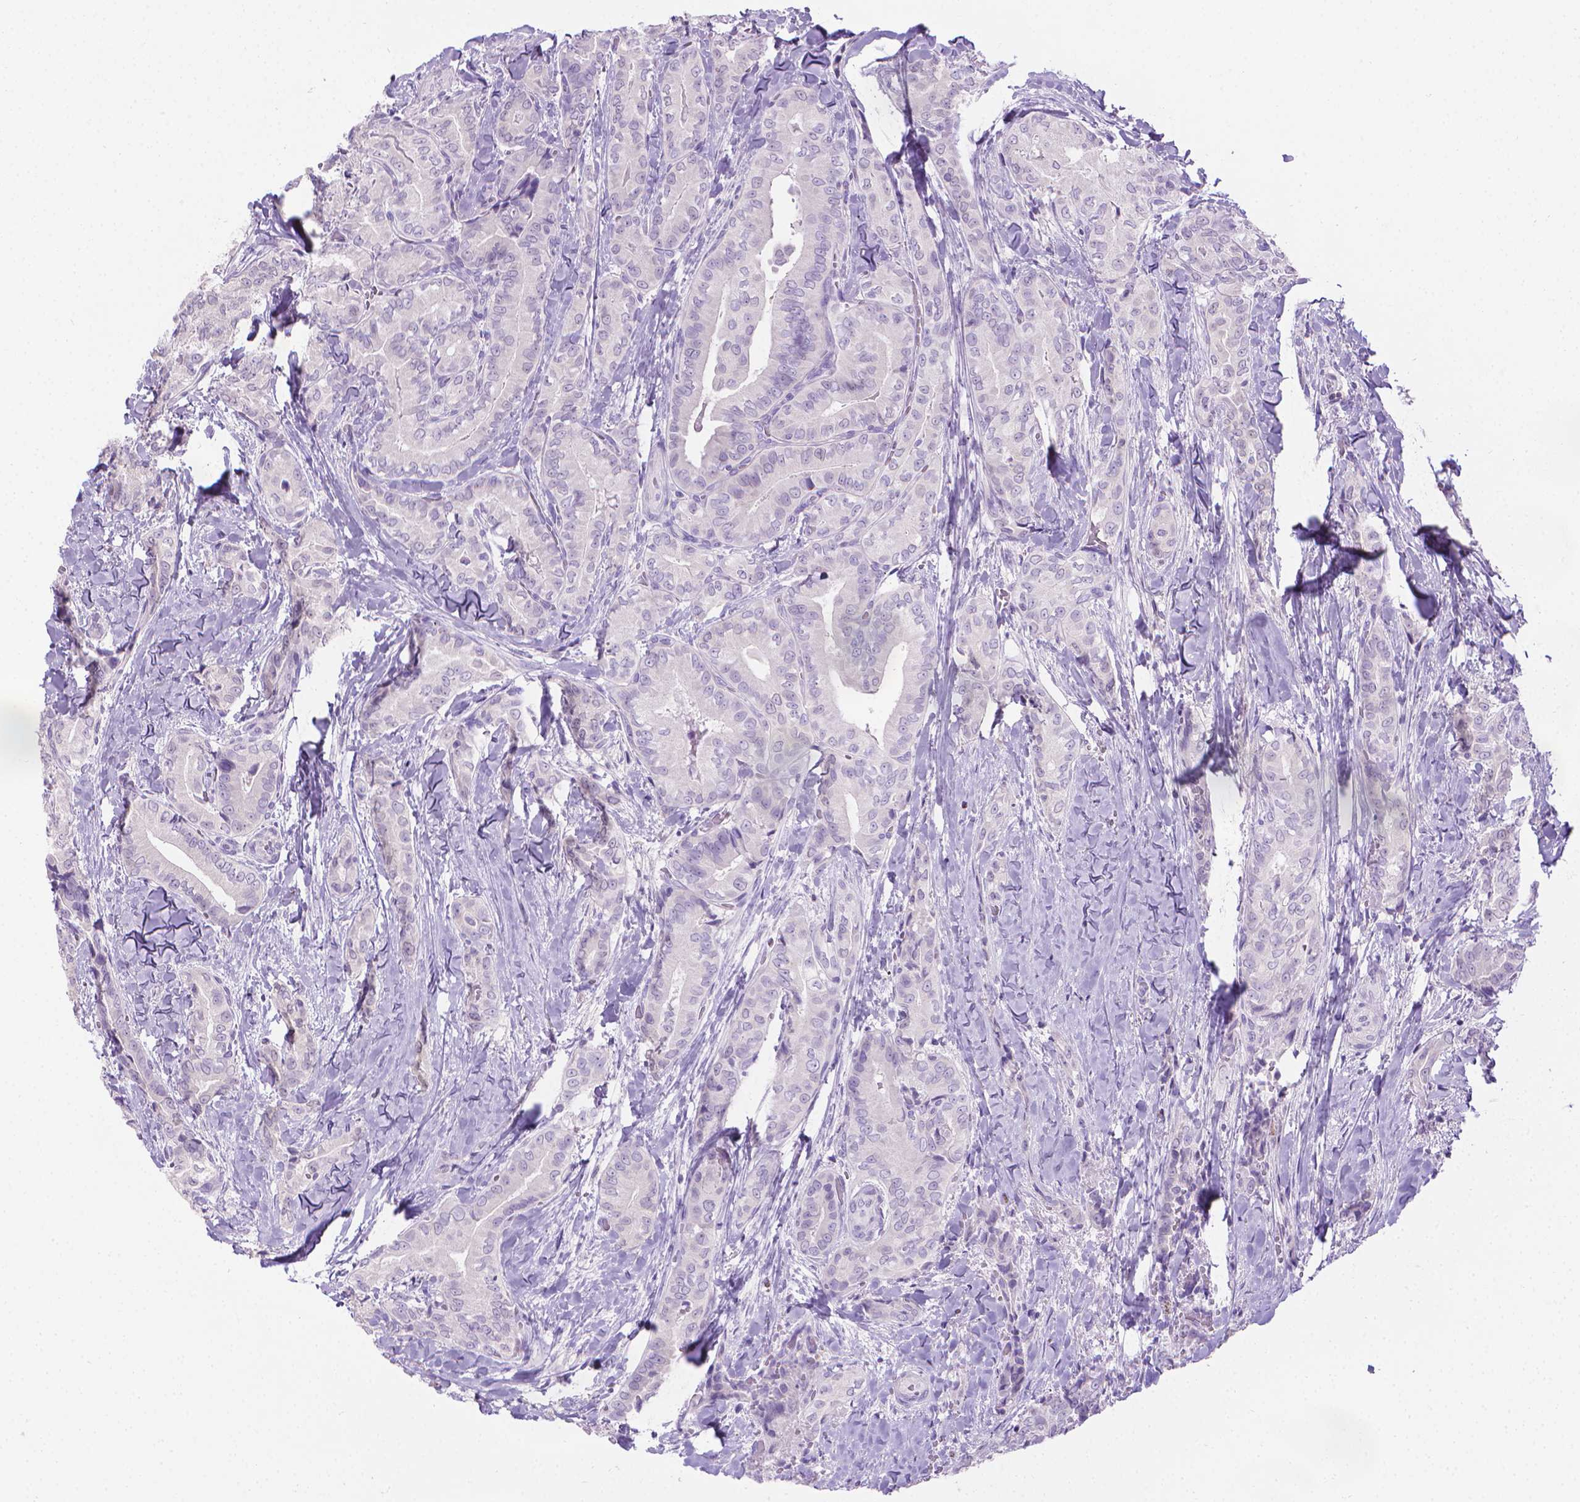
{"staining": {"intensity": "negative", "quantity": "none", "location": "none"}, "tissue": "thyroid cancer", "cell_type": "Tumor cells", "image_type": "cancer", "snomed": [{"axis": "morphology", "description": "Papillary adenocarcinoma, NOS"}, {"axis": "topography", "description": "Thyroid gland"}], "caption": "This is a micrograph of immunohistochemistry (IHC) staining of thyroid papillary adenocarcinoma, which shows no positivity in tumor cells.", "gene": "SPAG6", "patient": {"sex": "male", "age": 61}}